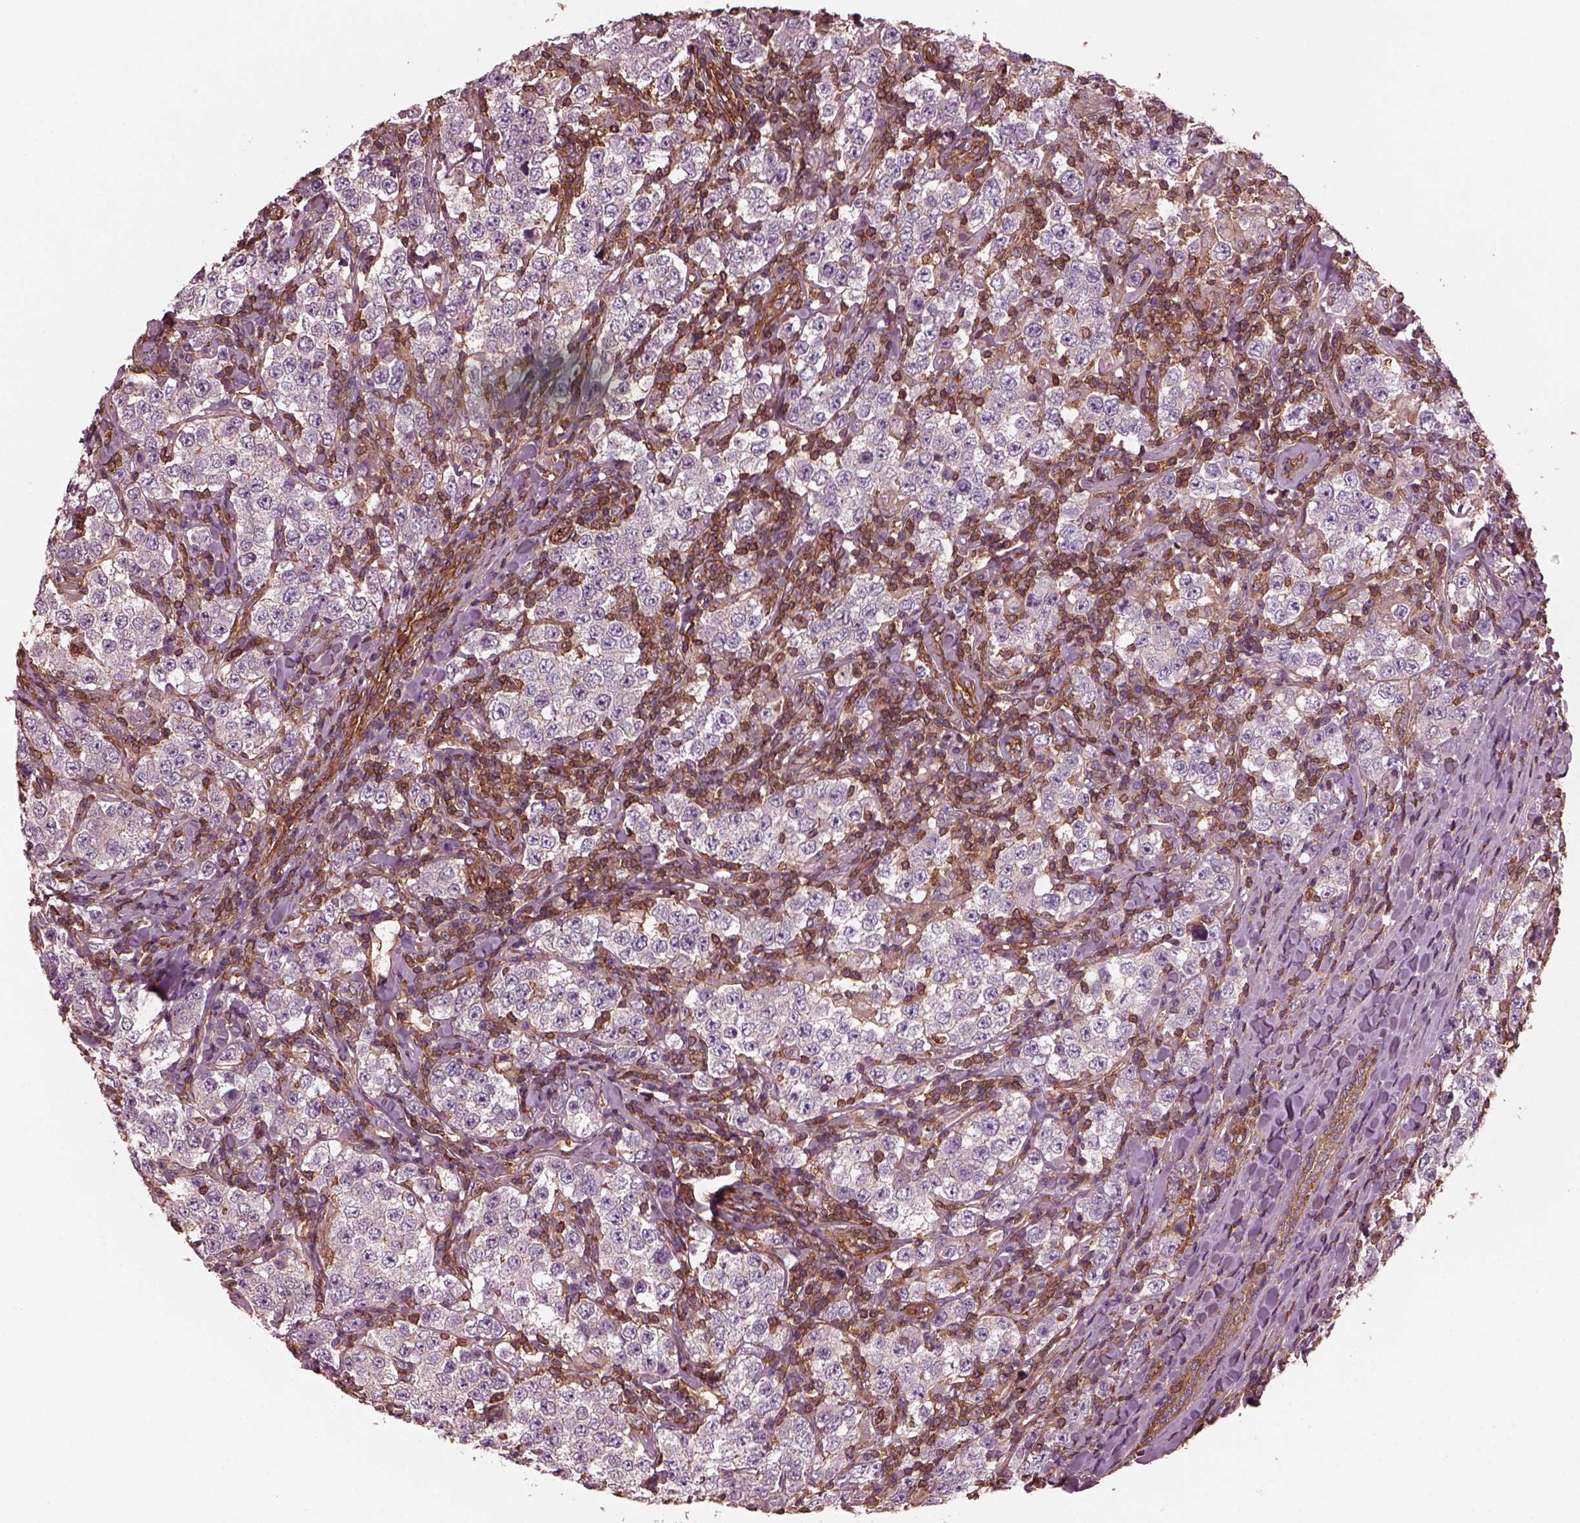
{"staining": {"intensity": "negative", "quantity": "none", "location": "none"}, "tissue": "testis cancer", "cell_type": "Tumor cells", "image_type": "cancer", "snomed": [{"axis": "morphology", "description": "Seminoma, NOS"}, {"axis": "morphology", "description": "Carcinoma, Embryonal, NOS"}, {"axis": "topography", "description": "Testis"}], "caption": "DAB immunohistochemical staining of human seminoma (testis) shows no significant positivity in tumor cells.", "gene": "MYL6", "patient": {"sex": "male", "age": 41}}